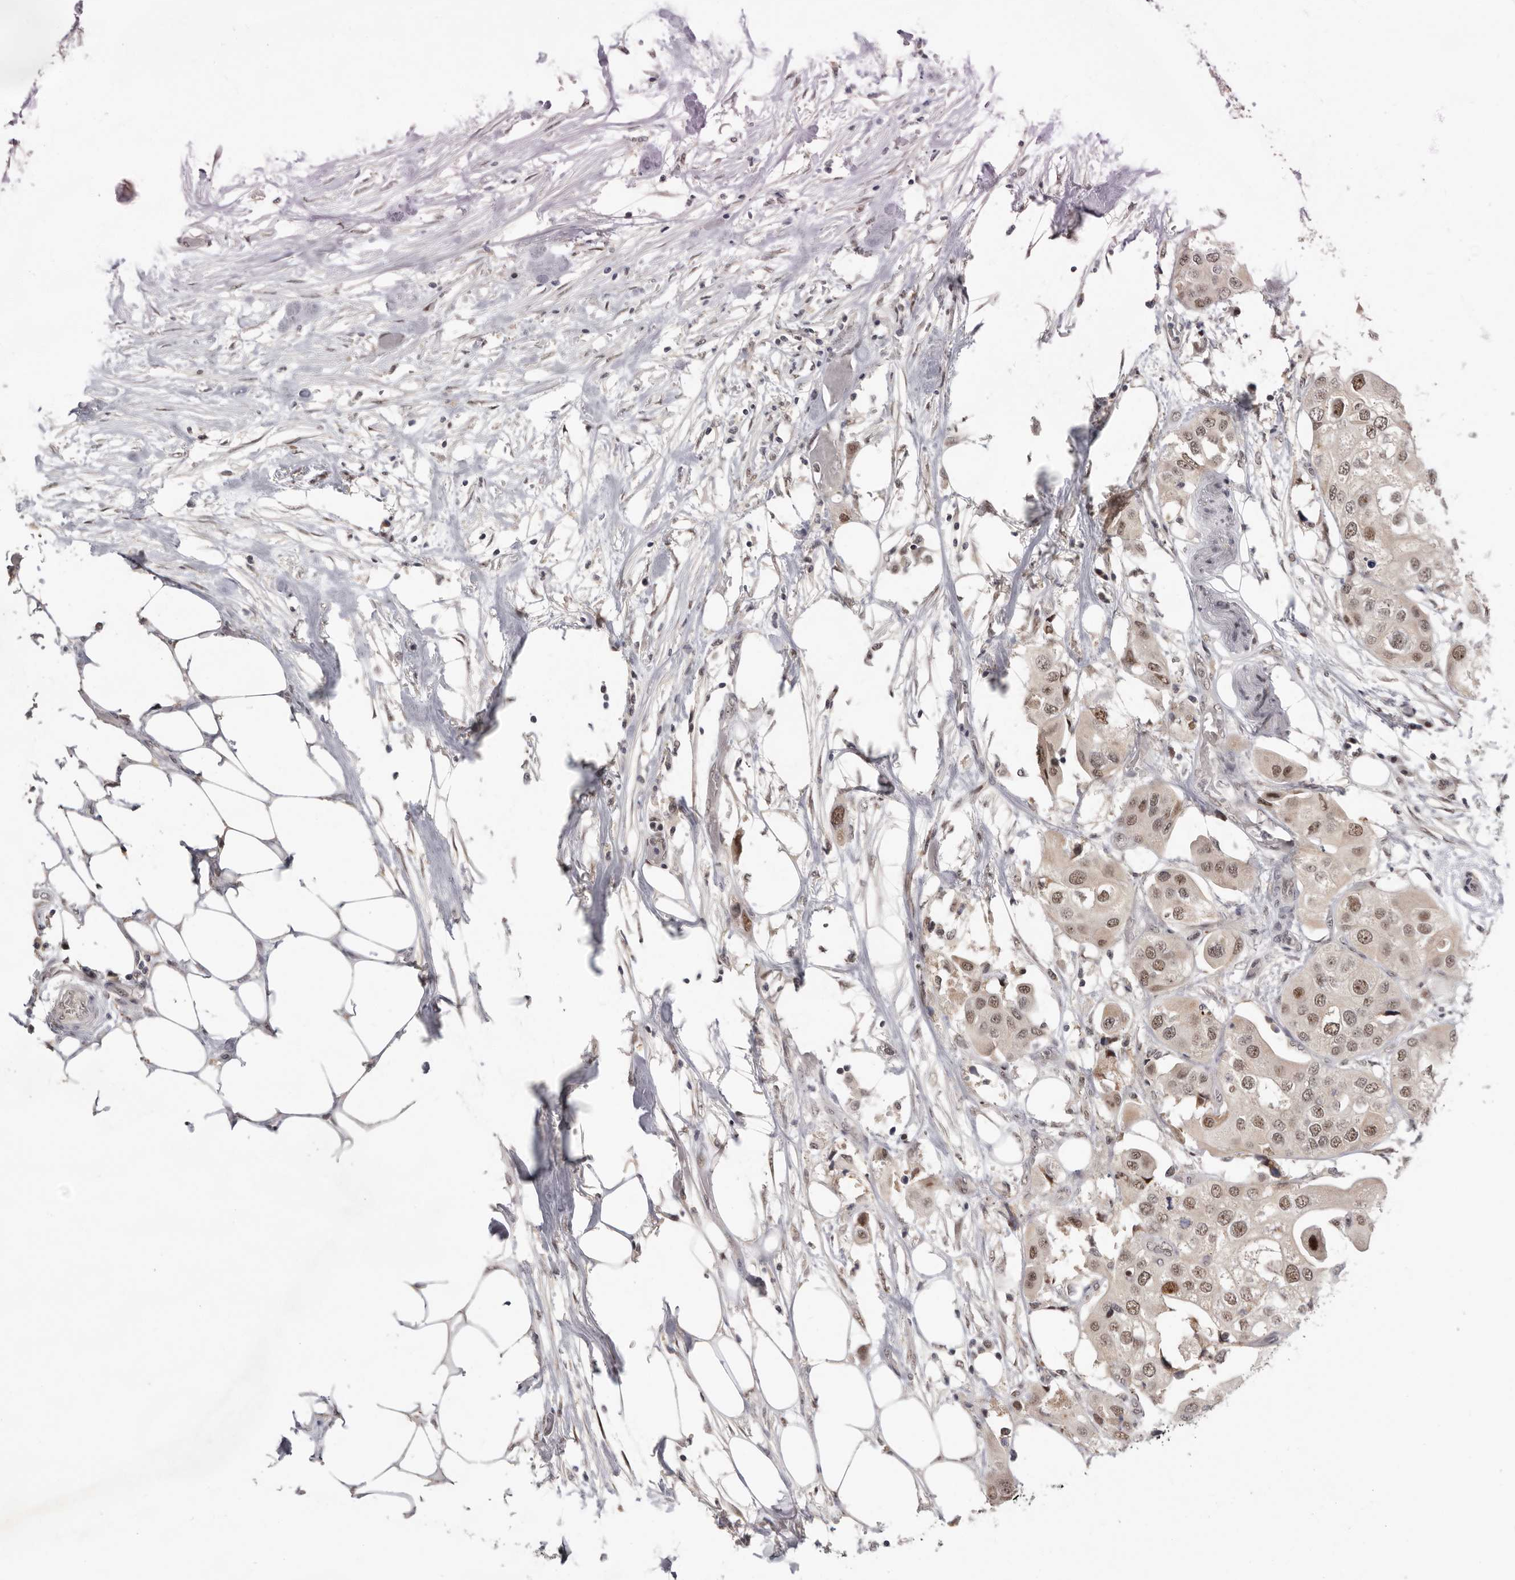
{"staining": {"intensity": "moderate", "quantity": ">75%", "location": "nuclear"}, "tissue": "urothelial cancer", "cell_type": "Tumor cells", "image_type": "cancer", "snomed": [{"axis": "morphology", "description": "Urothelial carcinoma, High grade"}, {"axis": "topography", "description": "Urinary bladder"}], "caption": "Brown immunohistochemical staining in urothelial cancer reveals moderate nuclear staining in approximately >75% of tumor cells. The staining is performed using DAB brown chromogen to label protein expression. The nuclei are counter-stained blue using hematoxylin.", "gene": "BRCA2", "patient": {"sex": "male", "age": 64}}